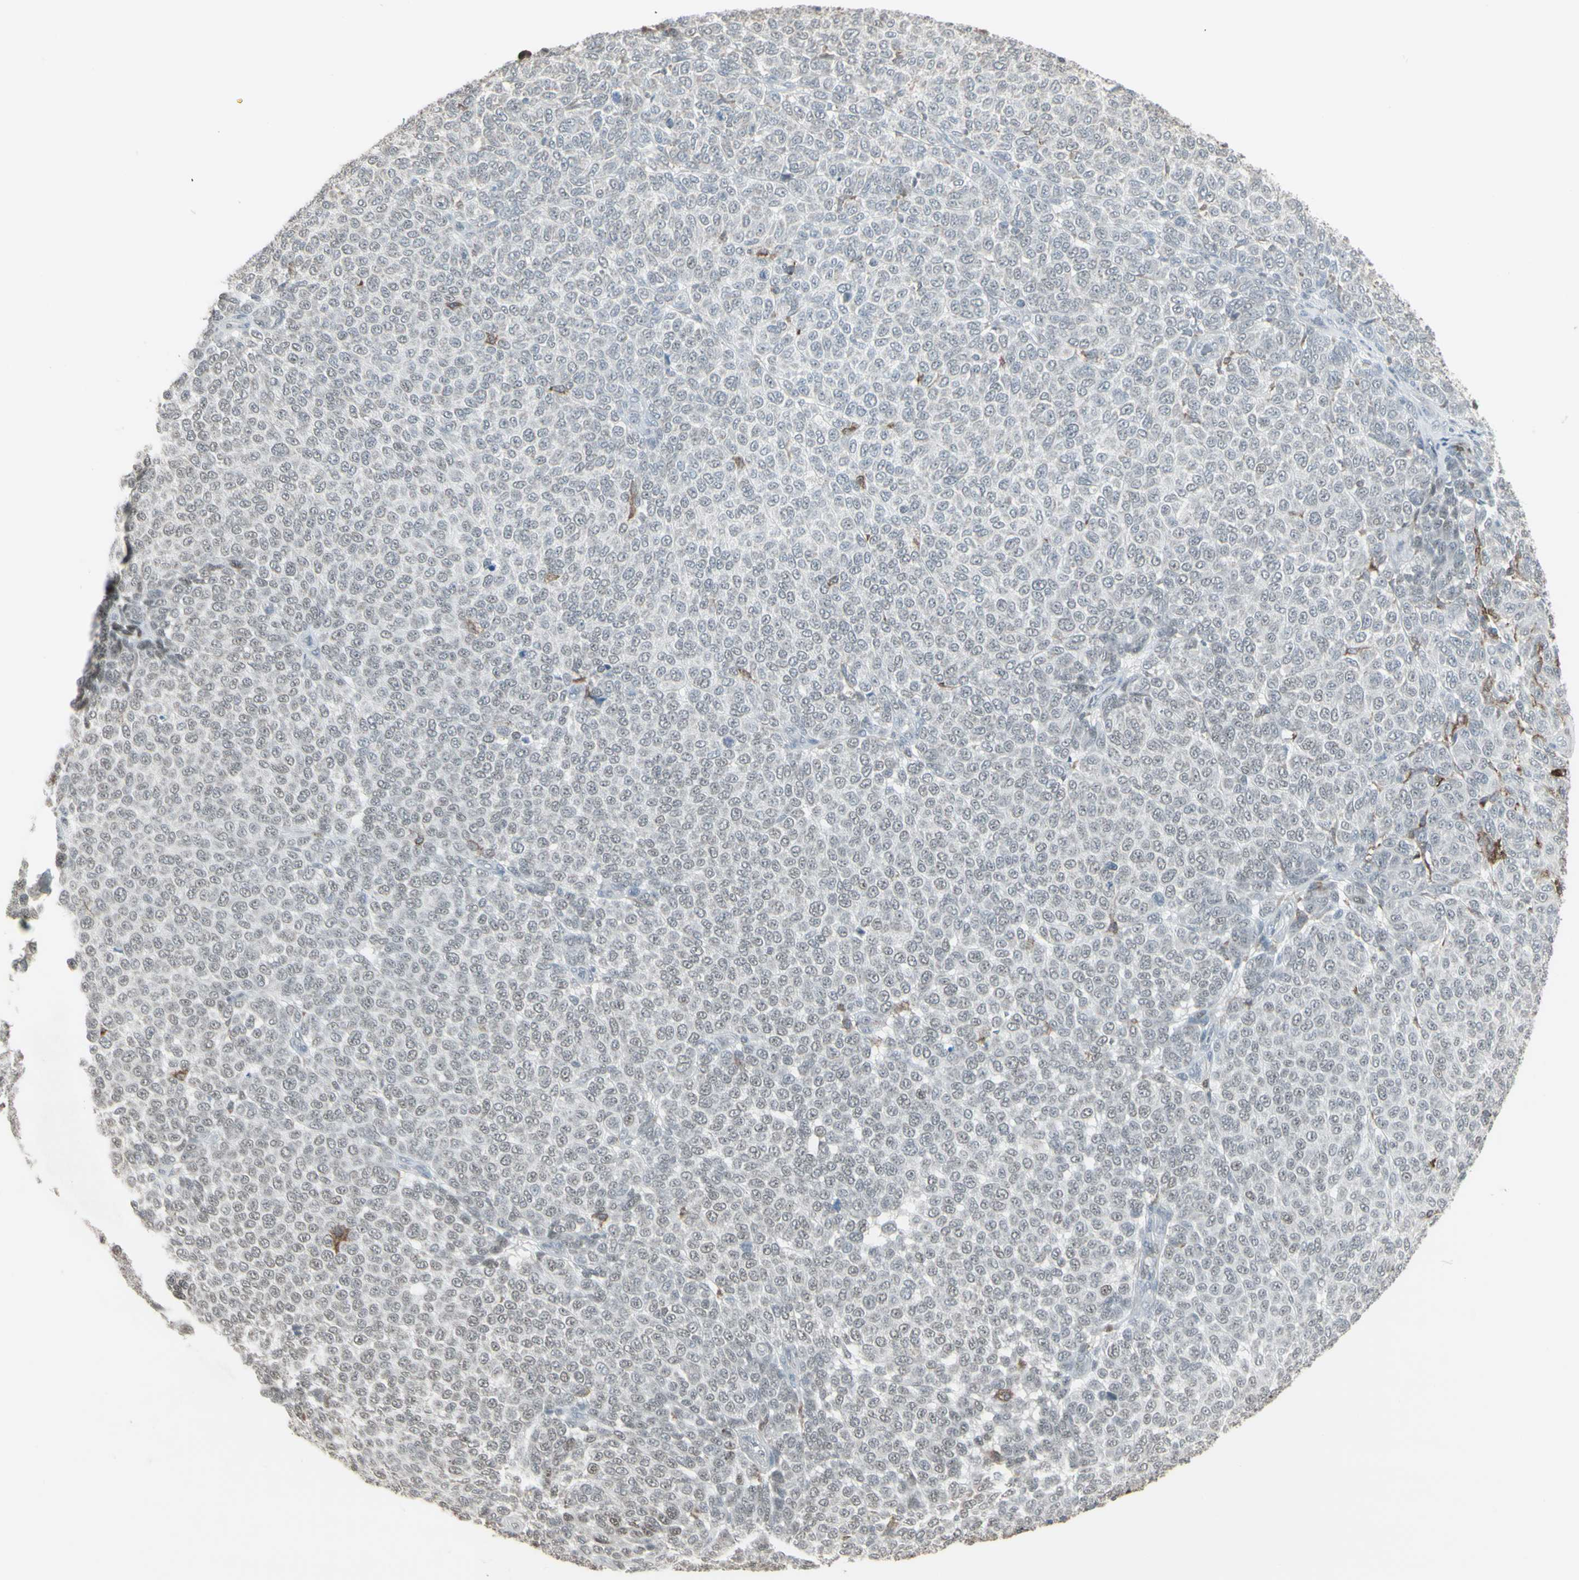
{"staining": {"intensity": "negative", "quantity": "none", "location": "none"}, "tissue": "melanoma", "cell_type": "Tumor cells", "image_type": "cancer", "snomed": [{"axis": "morphology", "description": "Malignant melanoma, NOS"}, {"axis": "topography", "description": "Skin"}], "caption": "The micrograph exhibits no significant expression in tumor cells of malignant melanoma.", "gene": "SAMSN1", "patient": {"sex": "male", "age": 59}}